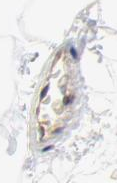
{"staining": {"intensity": "negative", "quantity": "none", "location": "none"}, "tissue": "adipose tissue", "cell_type": "Adipocytes", "image_type": "normal", "snomed": [{"axis": "morphology", "description": "Normal tissue, NOS"}, {"axis": "morphology", "description": "Fibrosis, NOS"}, {"axis": "topography", "description": "Breast"}], "caption": "IHC of unremarkable human adipose tissue shows no expression in adipocytes. (Stains: DAB (3,3'-diaminobenzidine) immunohistochemistry with hematoxylin counter stain, Microscopy: brightfield microscopy at high magnification).", "gene": "ZNF157", "patient": {"sex": "female", "age": 24}}